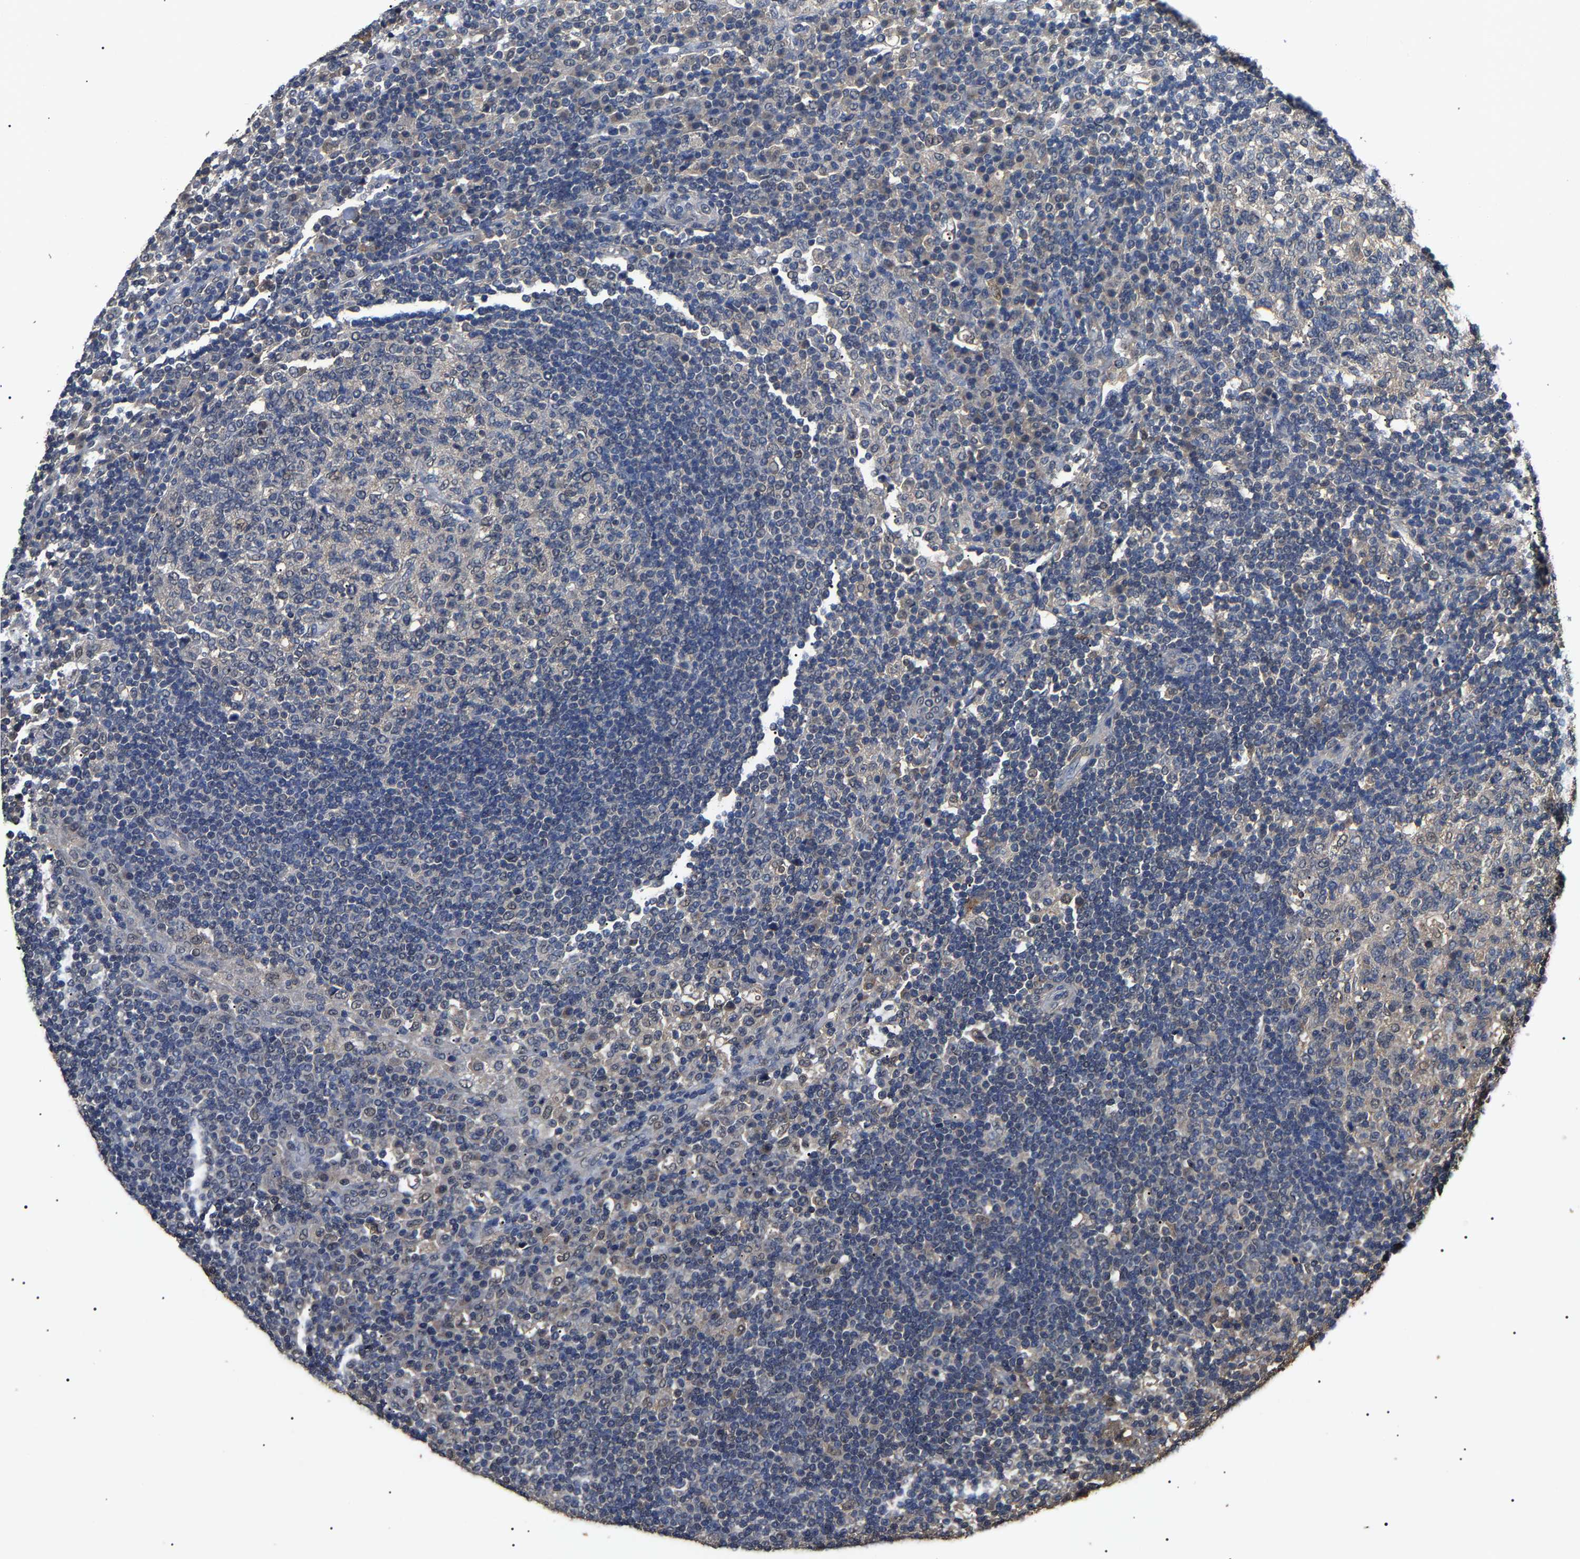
{"staining": {"intensity": "weak", "quantity": "<25%", "location": "cytoplasmic/membranous"}, "tissue": "lymph node", "cell_type": "Germinal center cells", "image_type": "normal", "snomed": [{"axis": "morphology", "description": "Normal tissue, NOS"}, {"axis": "topography", "description": "Lymph node"}], "caption": "Immunohistochemistry histopathology image of benign lymph node: human lymph node stained with DAB shows no significant protein expression in germinal center cells.", "gene": "PSMD8", "patient": {"sex": "female", "age": 53}}